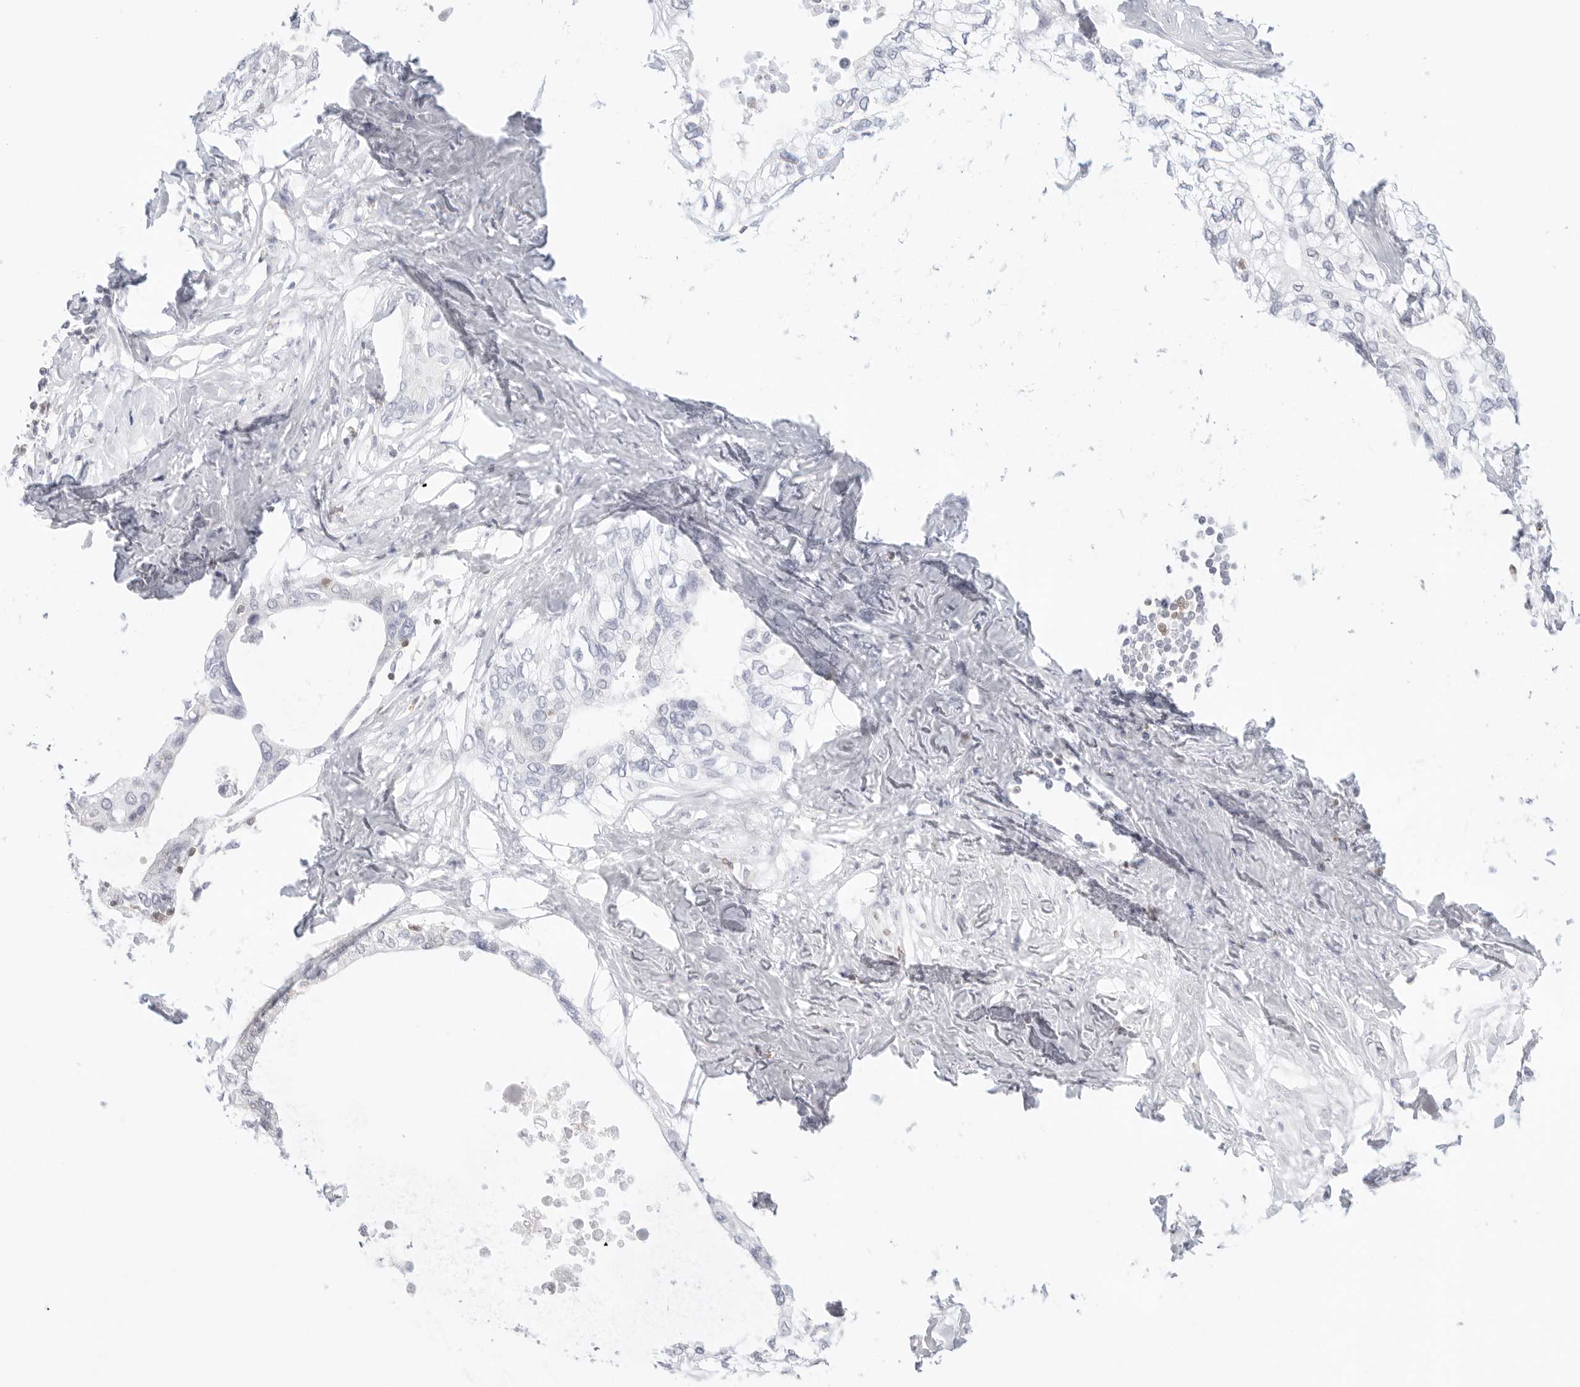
{"staining": {"intensity": "negative", "quantity": "none", "location": "none"}, "tissue": "pancreatic cancer", "cell_type": "Tumor cells", "image_type": "cancer", "snomed": [{"axis": "morphology", "description": "Normal tissue, NOS"}, {"axis": "morphology", "description": "Adenocarcinoma, NOS"}, {"axis": "topography", "description": "Pancreas"}, {"axis": "topography", "description": "Peripheral nerve tissue"}], "caption": "Immunohistochemical staining of pancreatic cancer (adenocarcinoma) exhibits no significant staining in tumor cells.", "gene": "SLC9A3R1", "patient": {"sex": "male", "age": 59}}